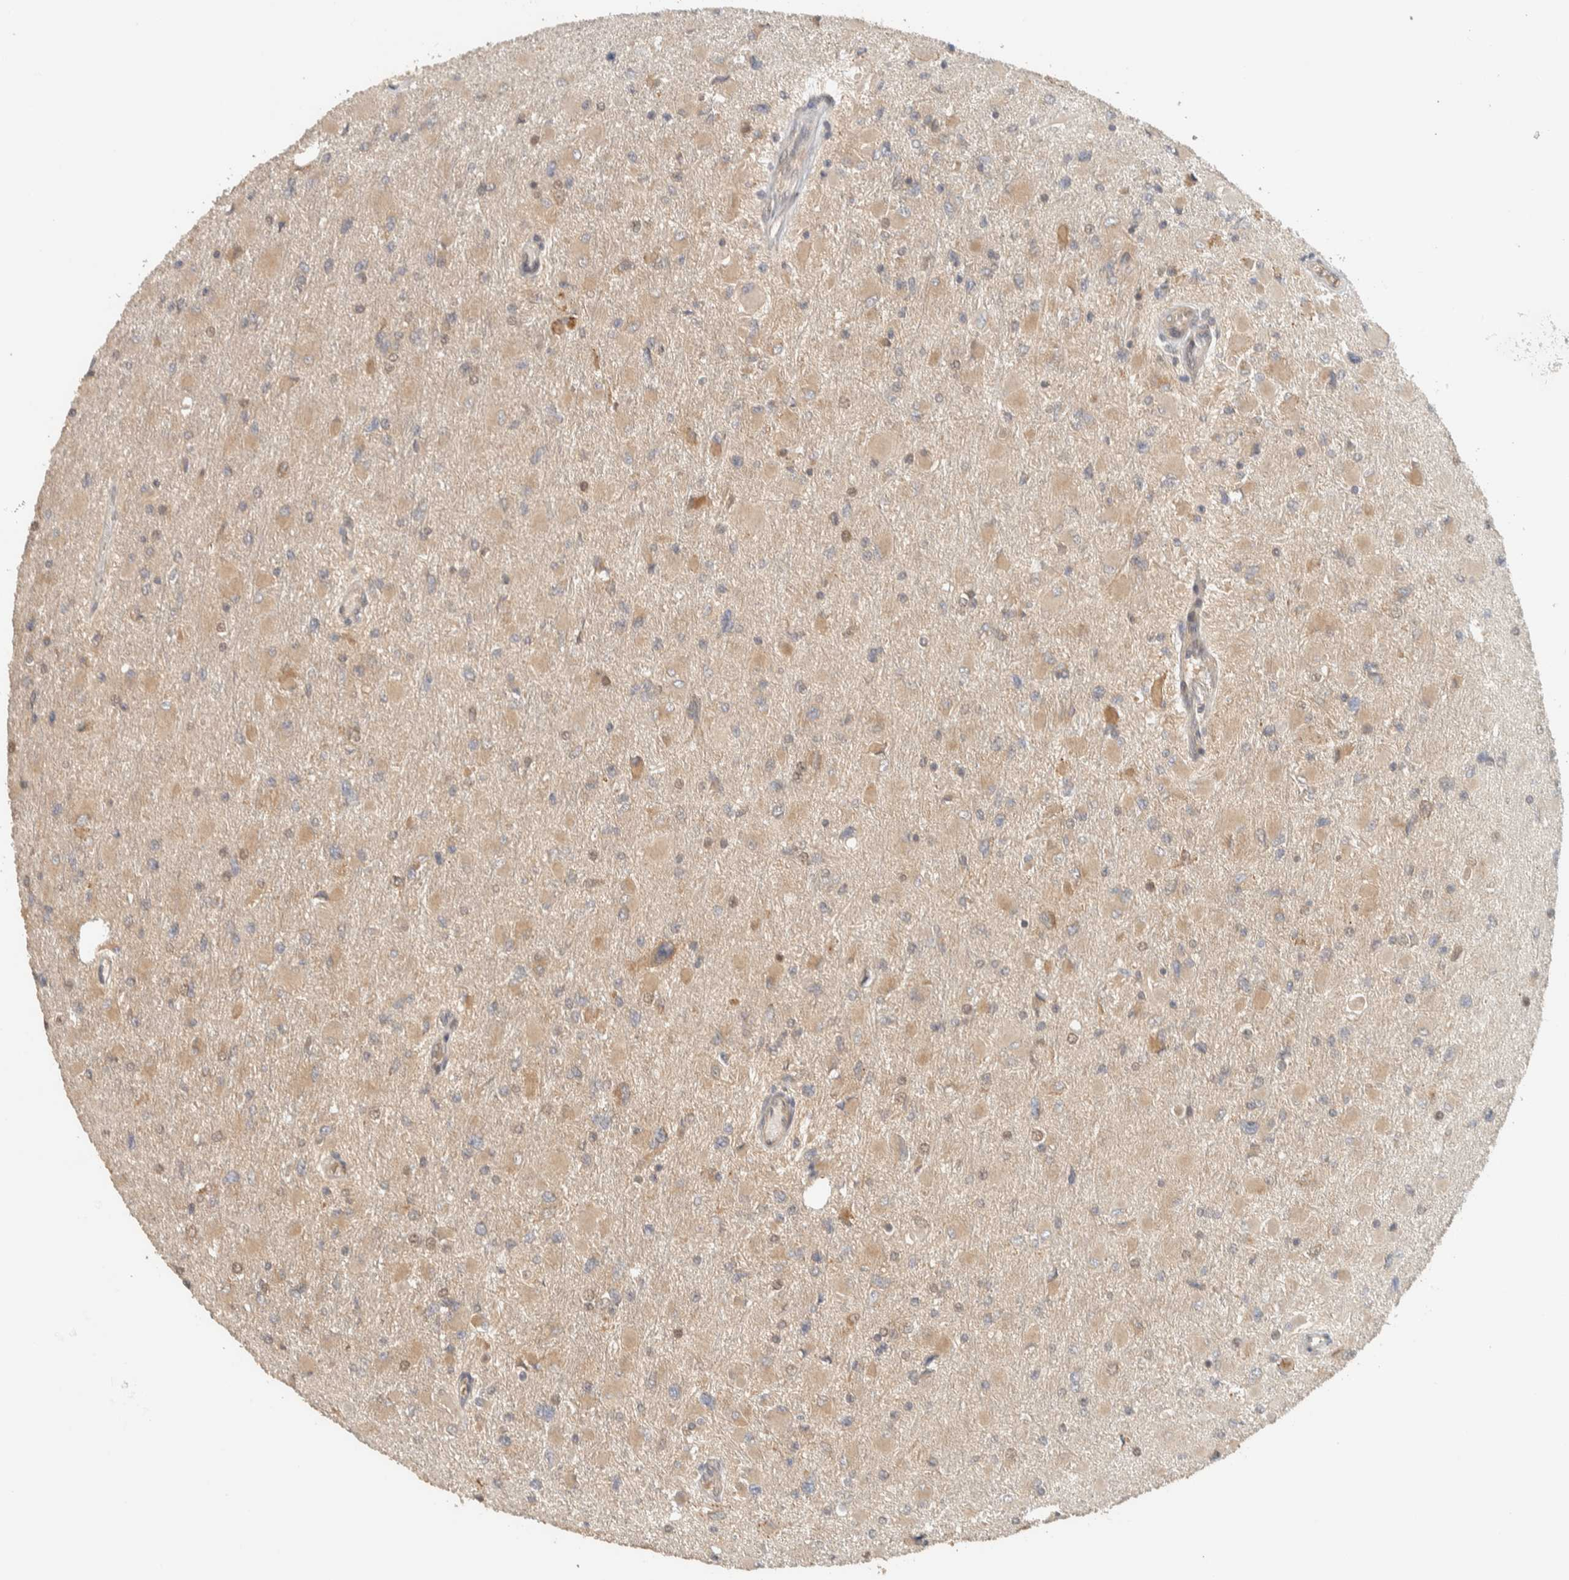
{"staining": {"intensity": "weak", "quantity": "25%-75%", "location": "cytoplasmic/membranous,nuclear"}, "tissue": "glioma", "cell_type": "Tumor cells", "image_type": "cancer", "snomed": [{"axis": "morphology", "description": "Glioma, malignant, High grade"}, {"axis": "topography", "description": "Cerebral cortex"}], "caption": "Immunohistochemical staining of human malignant glioma (high-grade) displays low levels of weak cytoplasmic/membranous and nuclear staining in about 25%-75% of tumor cells.", "gene": "ADSS2", "patient": {"sex": "female", "age": 36}}